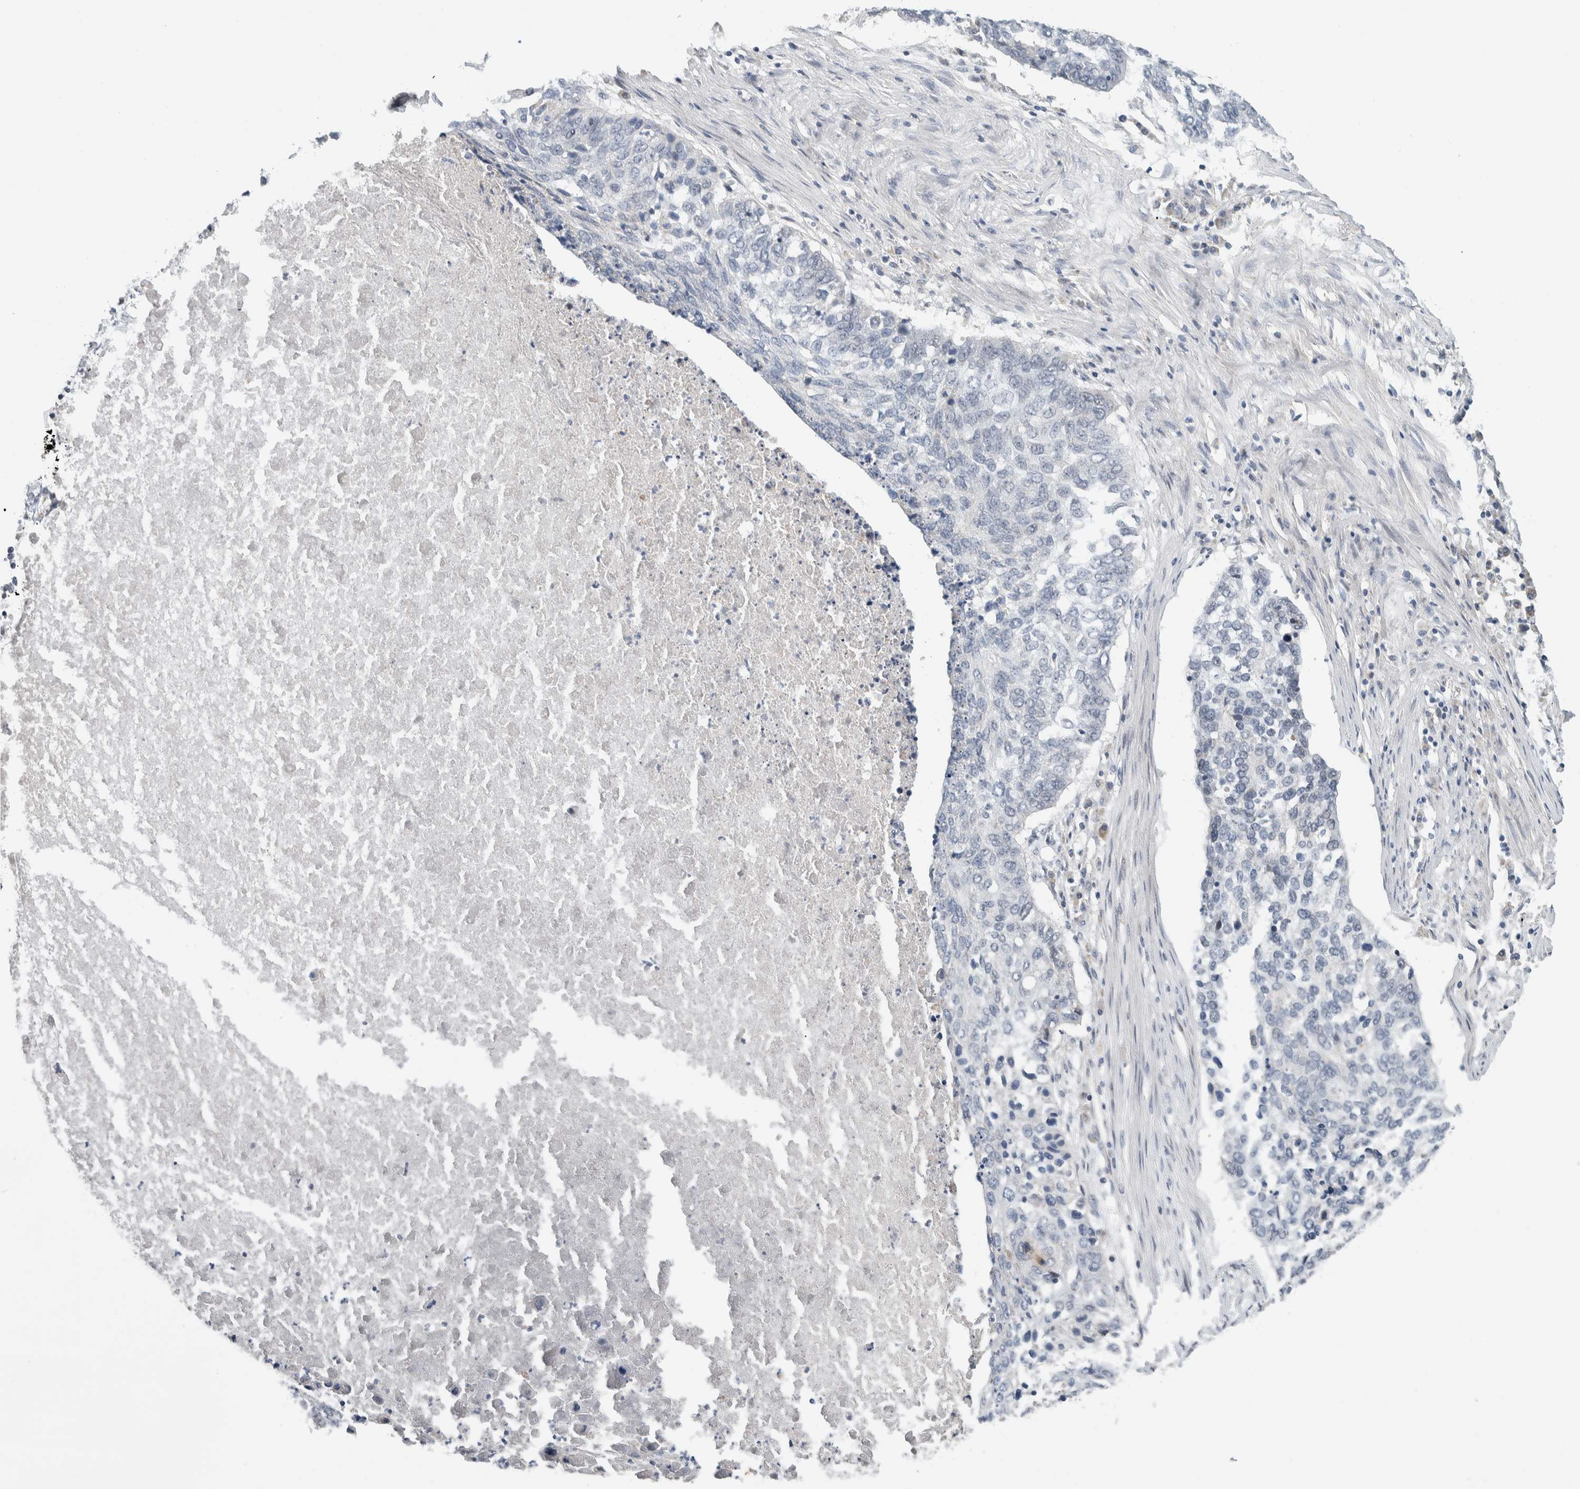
{"staining": {"intensity": "negative", "quantity": "none", "location": "none"}, "tissue": "lung cancer", "cell_type": "Tumor cells", "image_type": "cancer", "snomed": [{"axis": "morphology", "description": "Squamous cell carcinoma, NOS"}, {"axis": "topography", "description": "Lung"}], "caption": "DAB (3,3'-diaminobenzidine) immunohistochemical staining of lung squamous cell carcinoma demonstrates no significant expression in tumor cells.", "gene": "SHPK", "patient": {"sex": "female", "age": 63}}